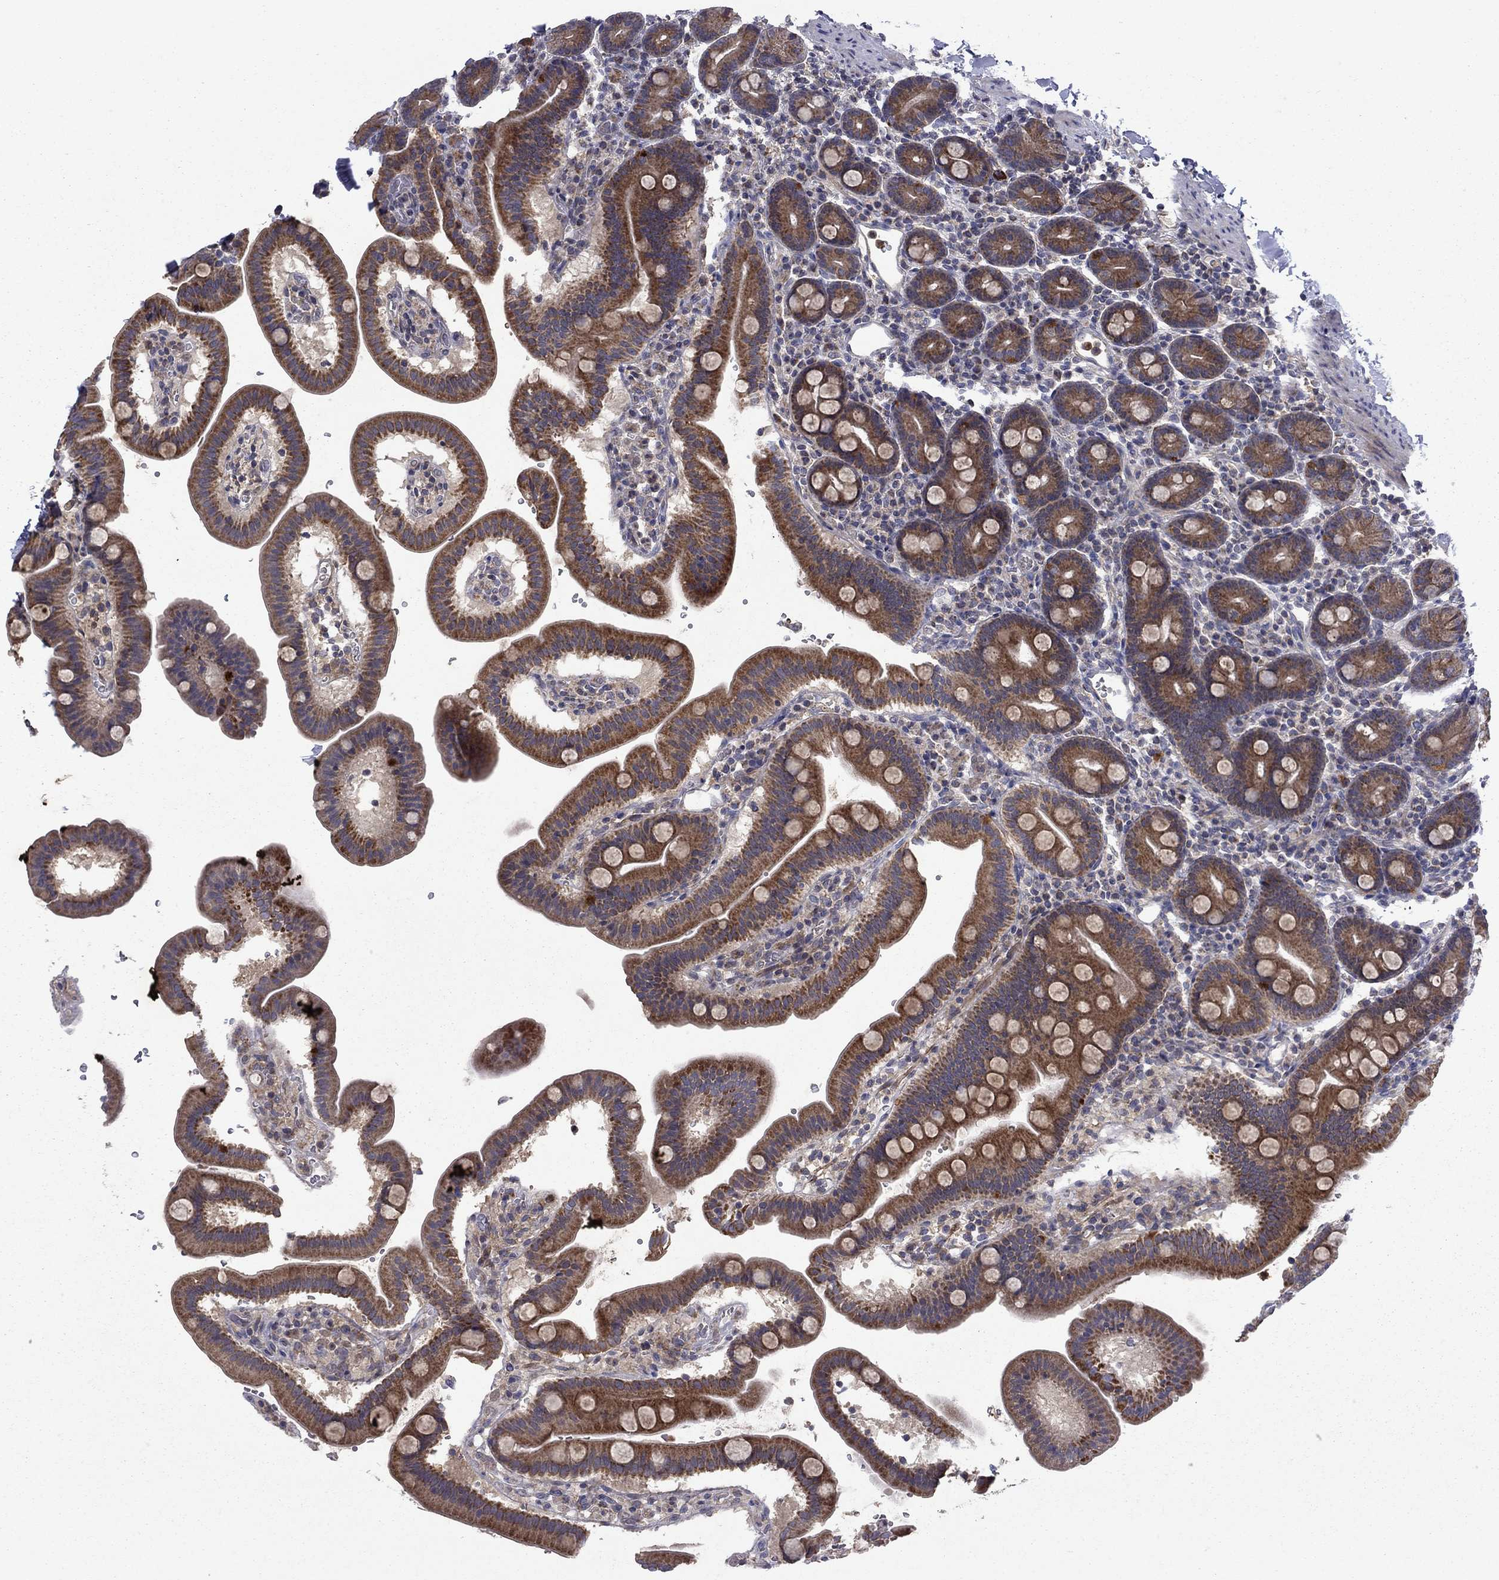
{"staining": {"intensity": "strong", "quantity": "25%-75%", "location": "cytoplasmic/membranous"}, "tissue": "duodenum", "cell_type": "Glandular cells", "image_type": "normal", "snomed": [{"axis": "morphology", "description": "Normal tissue, NOS"}, {"axis": "topography", "description": "Duodenum"}], "caption": "Glandular cells display strong cytoplasmic/membranous positivity in approximately 25%-75% of cells in benign duodenum. The protein of interest is shown in brown color, while the nuclei are stained blue.", "gene": "DOP1B", "patient": {"sex": "male", "age": 59}}